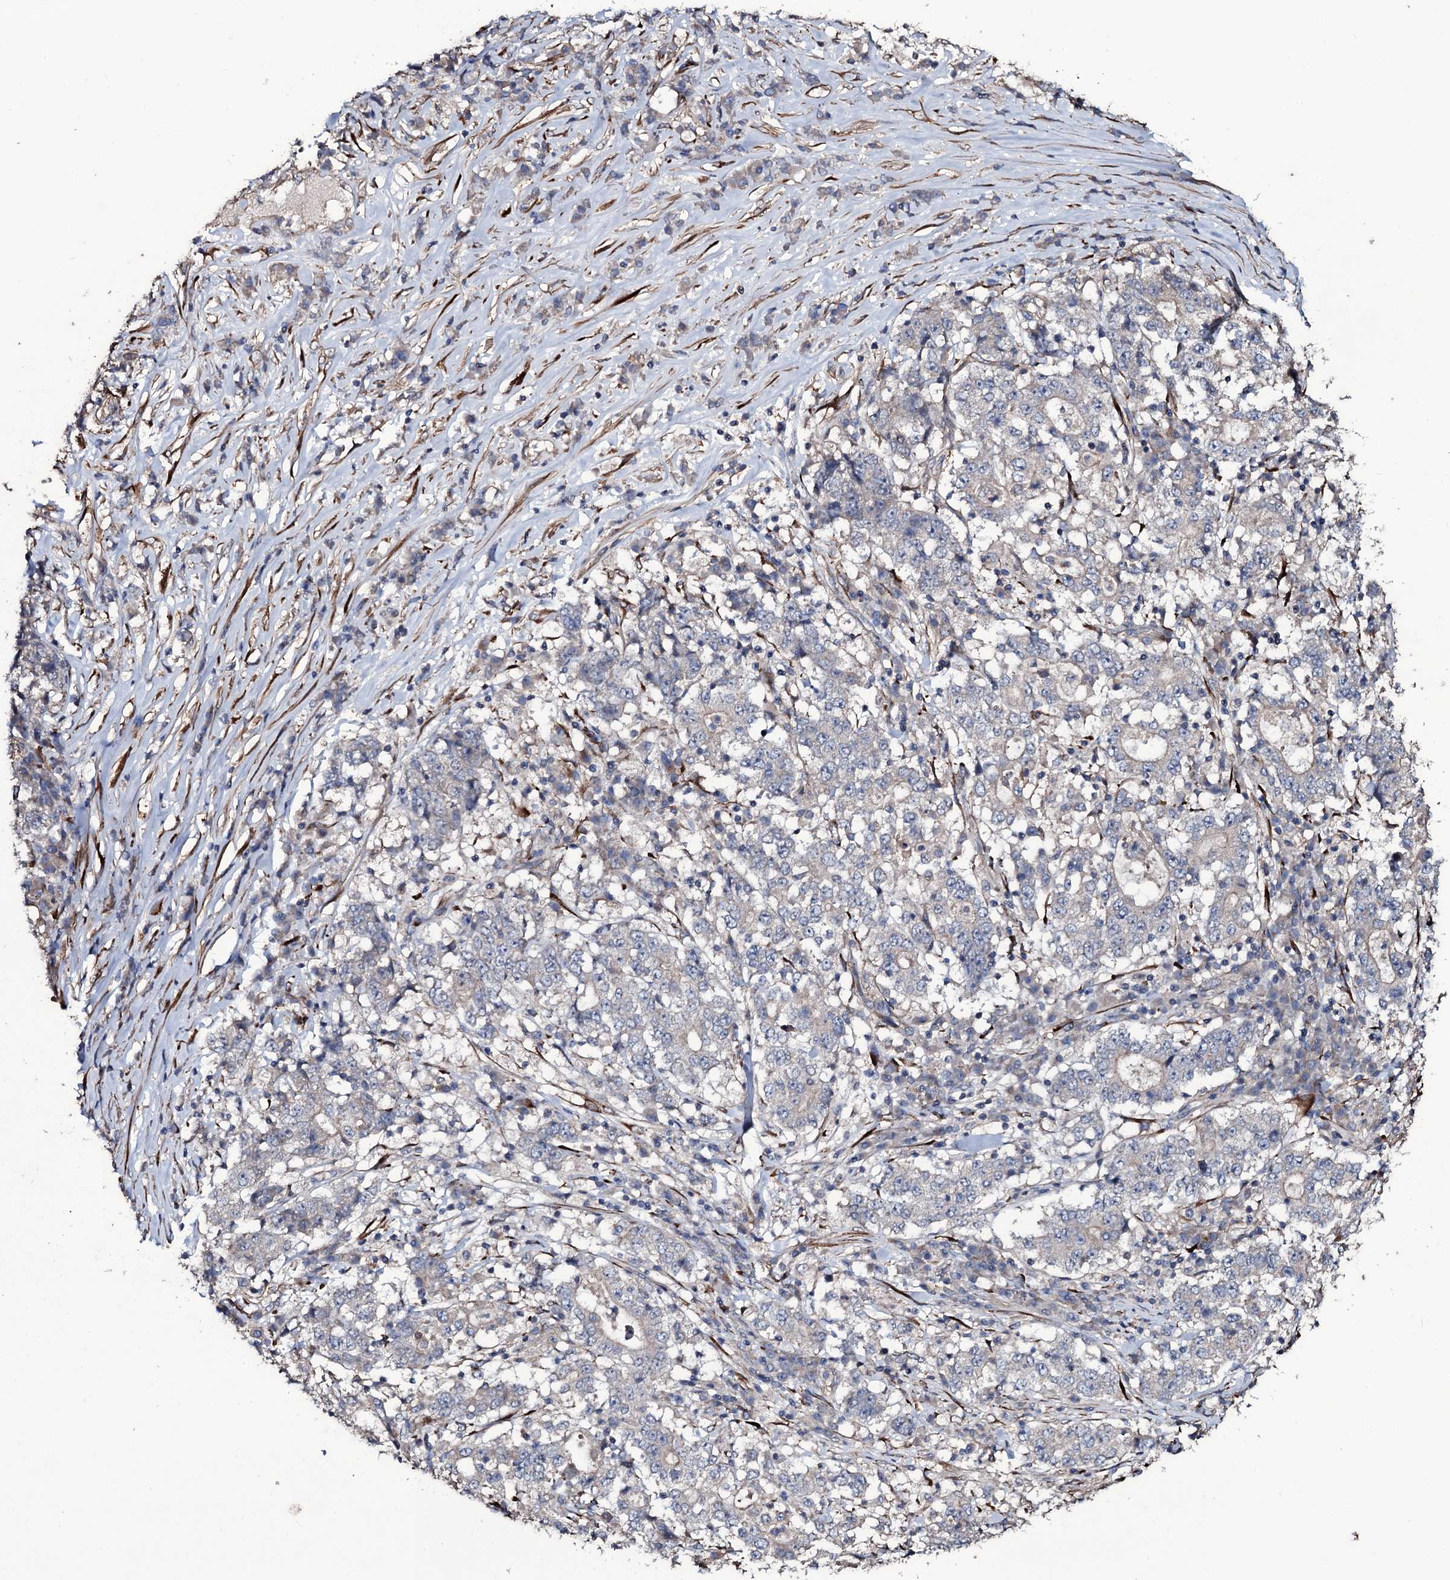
{"staining": {"intensity": "negative", "quantity": "none", "location": "none"}, "tissue": "stomach cancer", "cell_type": "Tumor cells", "image_type": "cancer", "snomed": [{"axis": "morphology", "description": "Adenocarcinoma, NOS"}, {"axis": "topography", "description": "Stomach"}], "caption": "Tumor cells show no significant expression in stomach cancer. (Brightfield microscopy of DAB (3,3'-diaminobenzidine) IHC at high magnification).", "gene": "WIPF3", "patient": {"sex": "male", "age": 59}}